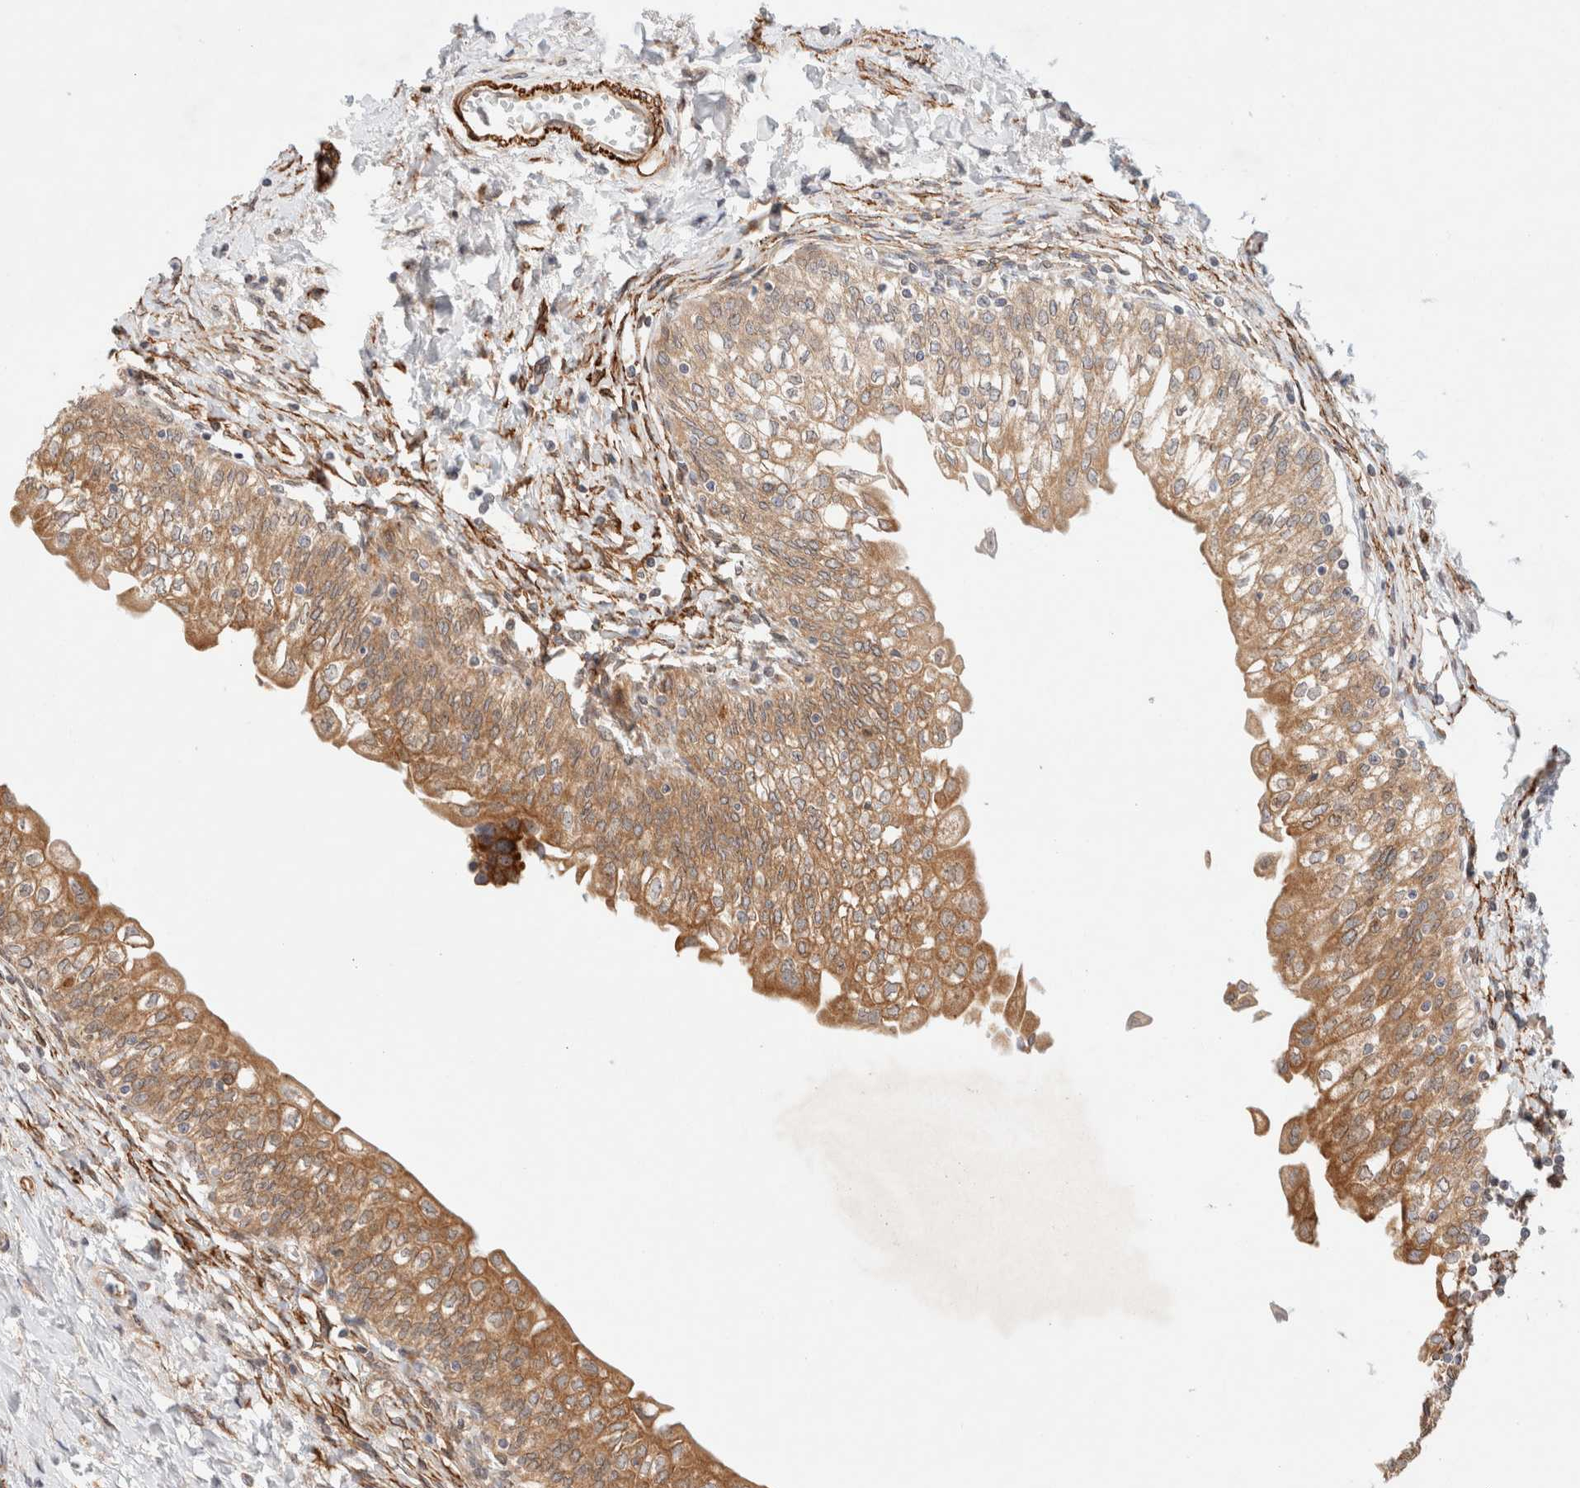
{"staining": {"intensity": "moderate", "quantity": ">75%", "location": "cytoplasmic/membranous"}, "tissue": "urinary bladder", "cell_type": "Urothelial cells", "image_type": "normal", "snomed": [{"axis": "morphology", "description": "Normal tissue, NOS"}, {"axis": "topography", "description": "Urinary bladder"}], "caption": "This image displays IHC staining of normal human urinary bladder, with medium moderate cytoplasmic/membranous positivity in about >75% of urothelial cells.", "gene": "RRP15", "patient": {"sex": "male", "age": 55}}